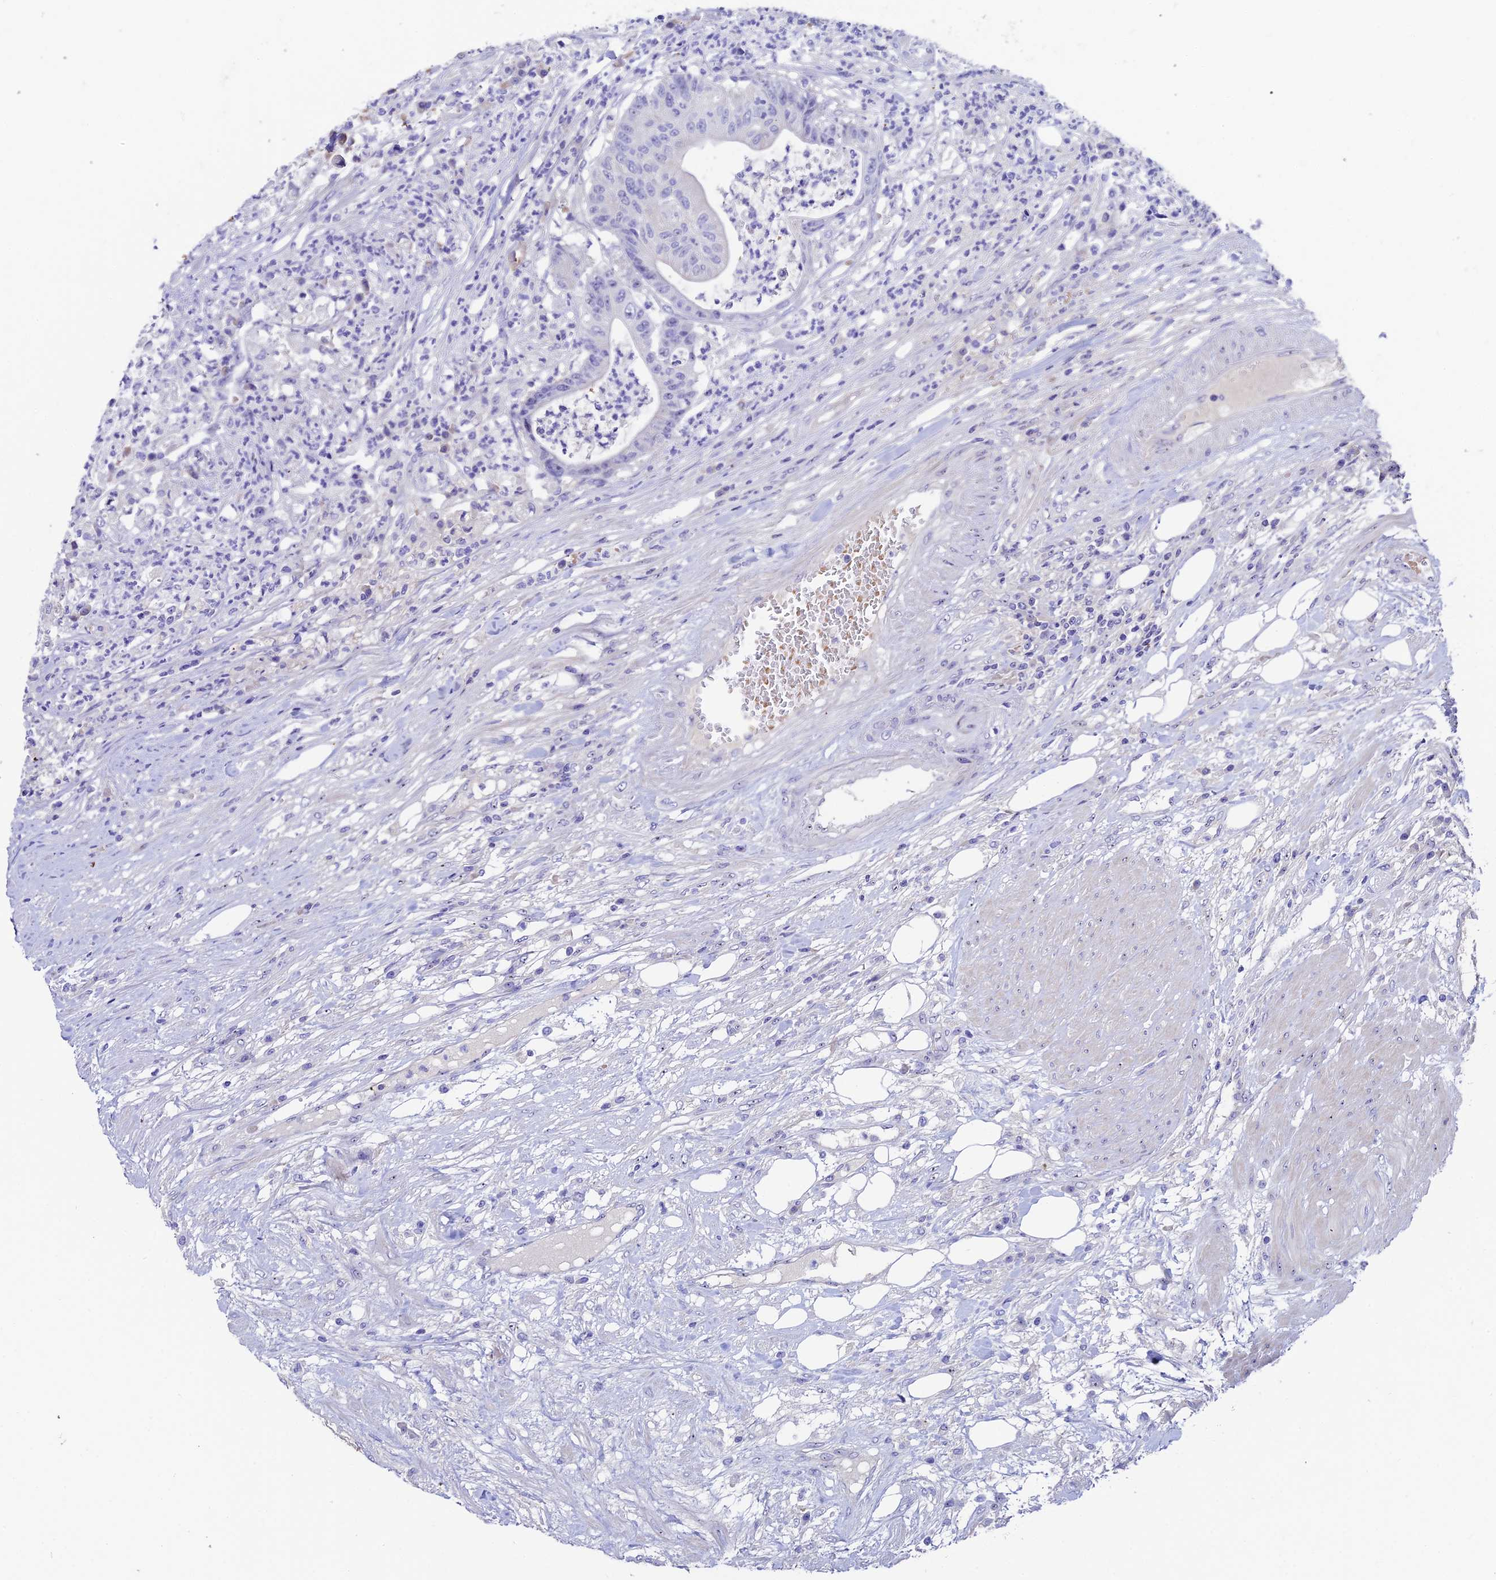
{"staining": {"intensity": "negative", "quantity": "none", "location": "none"}, "tissue": "colorectal cancer", "cell_type": "Tumor cells", "image_type": "cancer", "snomed": [{"axis": "morphology", "description": "Adenocarcinoma, NOS"}, {"axis": "topography", "description": "Colon"}], "caption": "DAB immunohistochemical staining of human colorectal cancer (adenocarcinoma) shows no significant staining in tumor cells.", "gene": "DUSP29", "patient": {"sex": "female", "age": 84}}